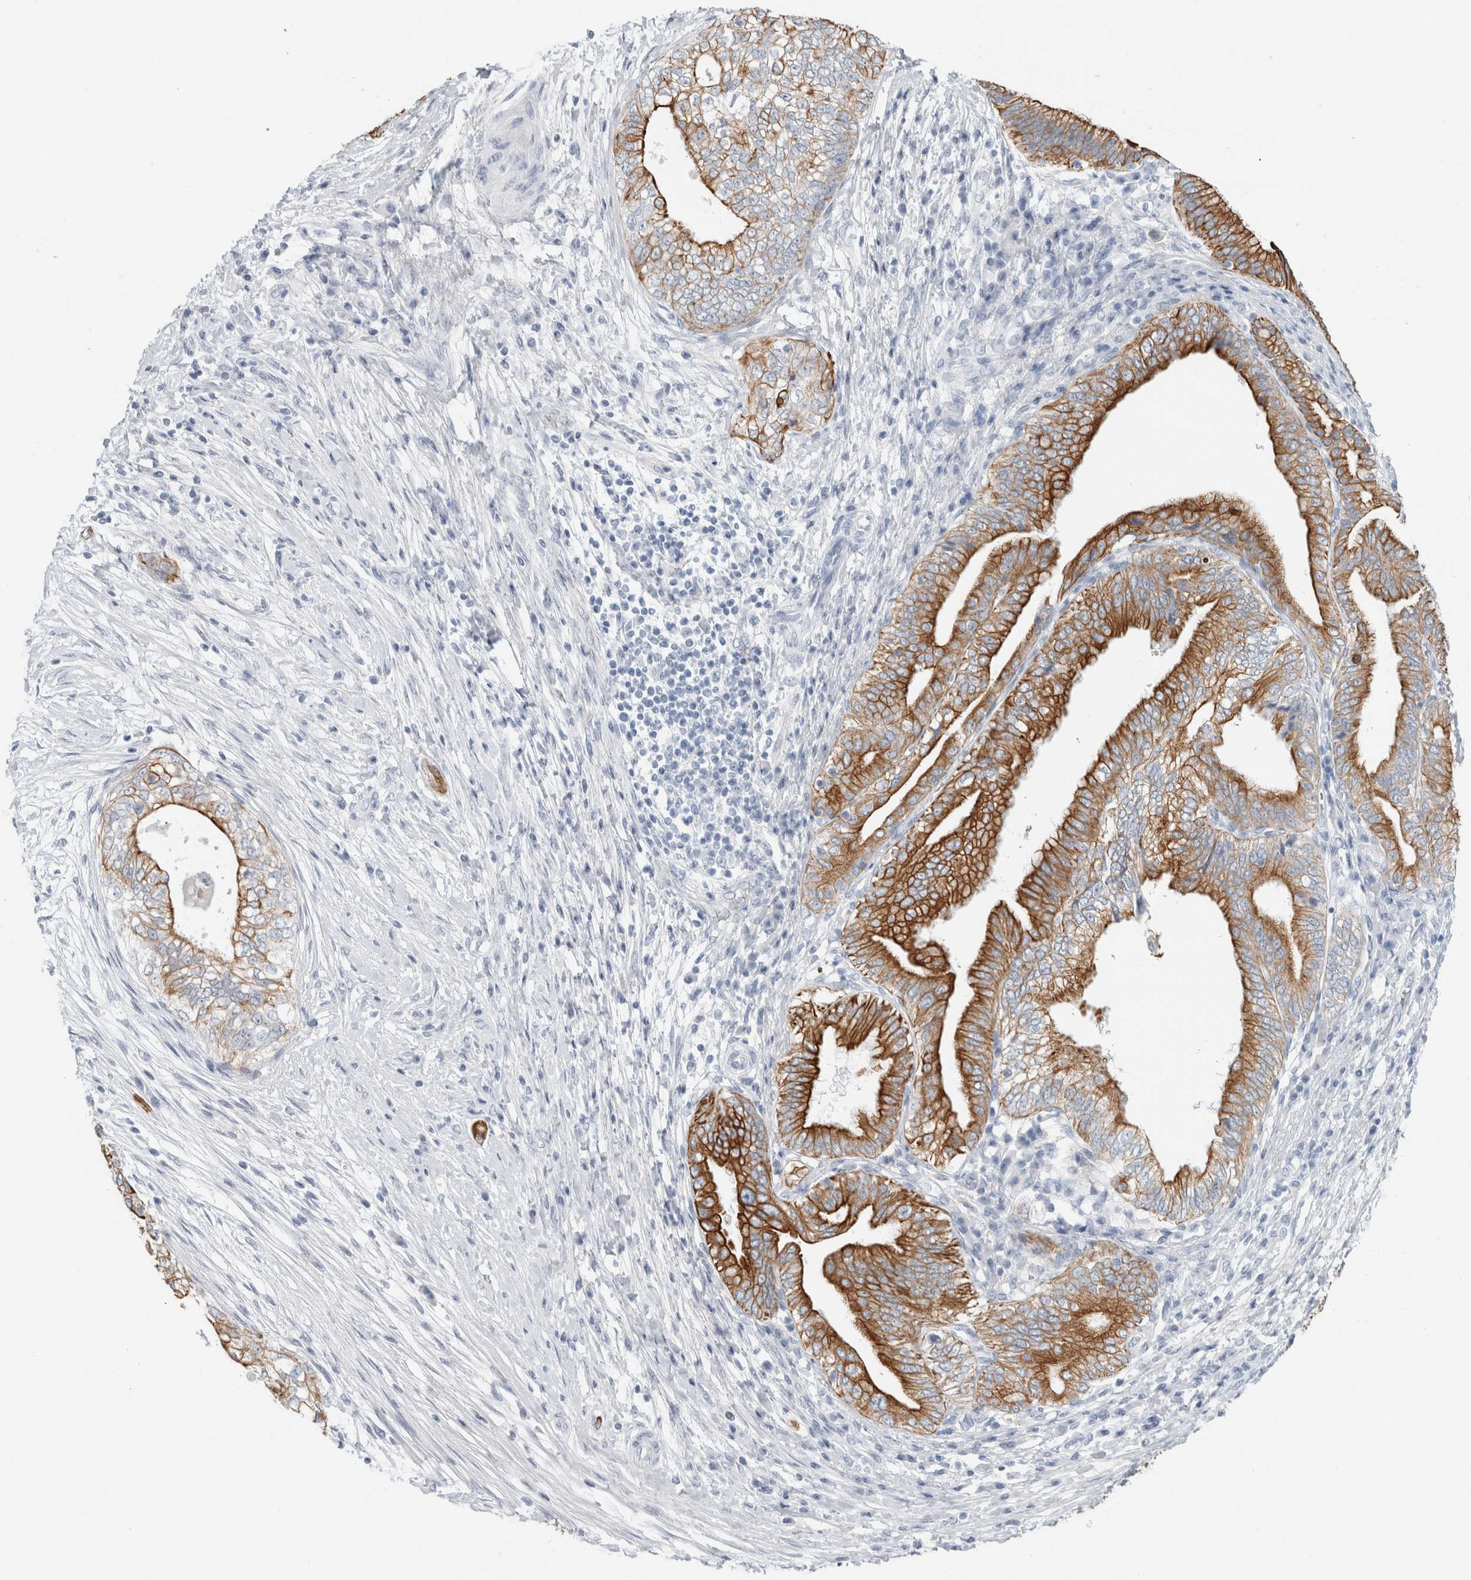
{"staining": {"intensity": "strong", "quantity": "25%-75%", "location": "cytoplasmic/membranous"}, "tissue": "pancreatic cancer", "cell_type": "Tumor cells", "image_type": "cancer", "snomed": [{"axis": "morphology", "description": "Adenocarcinoma, NOS"}, {"axis": "topography", "description": "Pancreas"}], "caption": "A high amount of strong cytoplasmic/membranous staining is seen in approximately 25%-75% of tumor cells in adenocarcinoma (pancreatic) tissue.", "gene": "RPH3AL", "patient": {"sex": "male", "age": 72}}